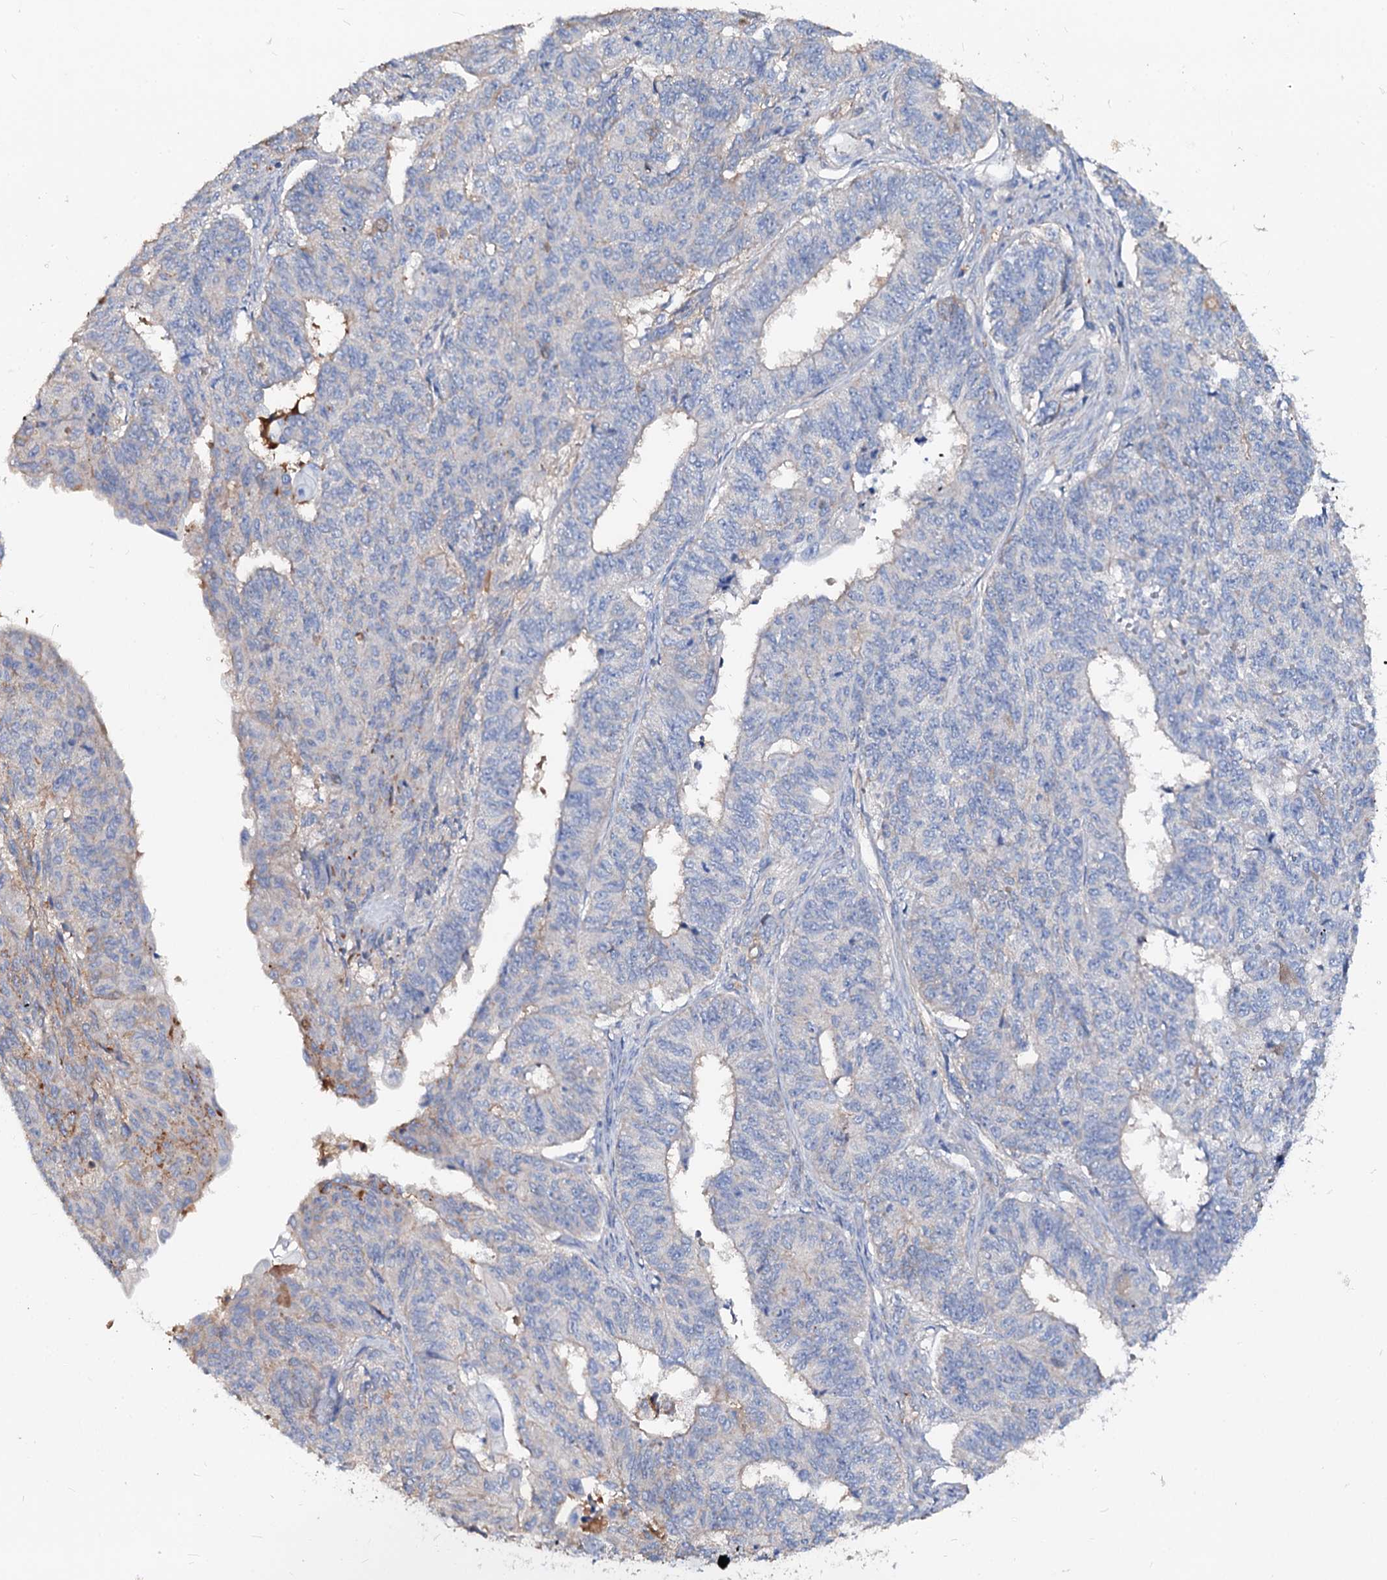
{"staining": {"intensity": "weak", "quantity": "<25%", "location": "cytoplasmic/membranous"}, "tissue": "endometrial cancer", "cell_type": "Tumor cells", "image_type": "cancer", "snomed": [{"axis": "morphology", "description": "Adenocarcinoma, NOS"}, {"axis": "topography", "description": "Endometrium"}], "caption": "High magnification brightfield microscopy of endometrial adenocarcinoma stained with DAB (3,3'-diaminobenzidine) (brown) and counterstained with hematoxylin (blue): tumor cells show no significant staining.", "gene": "ACY3", "patient": {"sex": "female", "age": 32}}